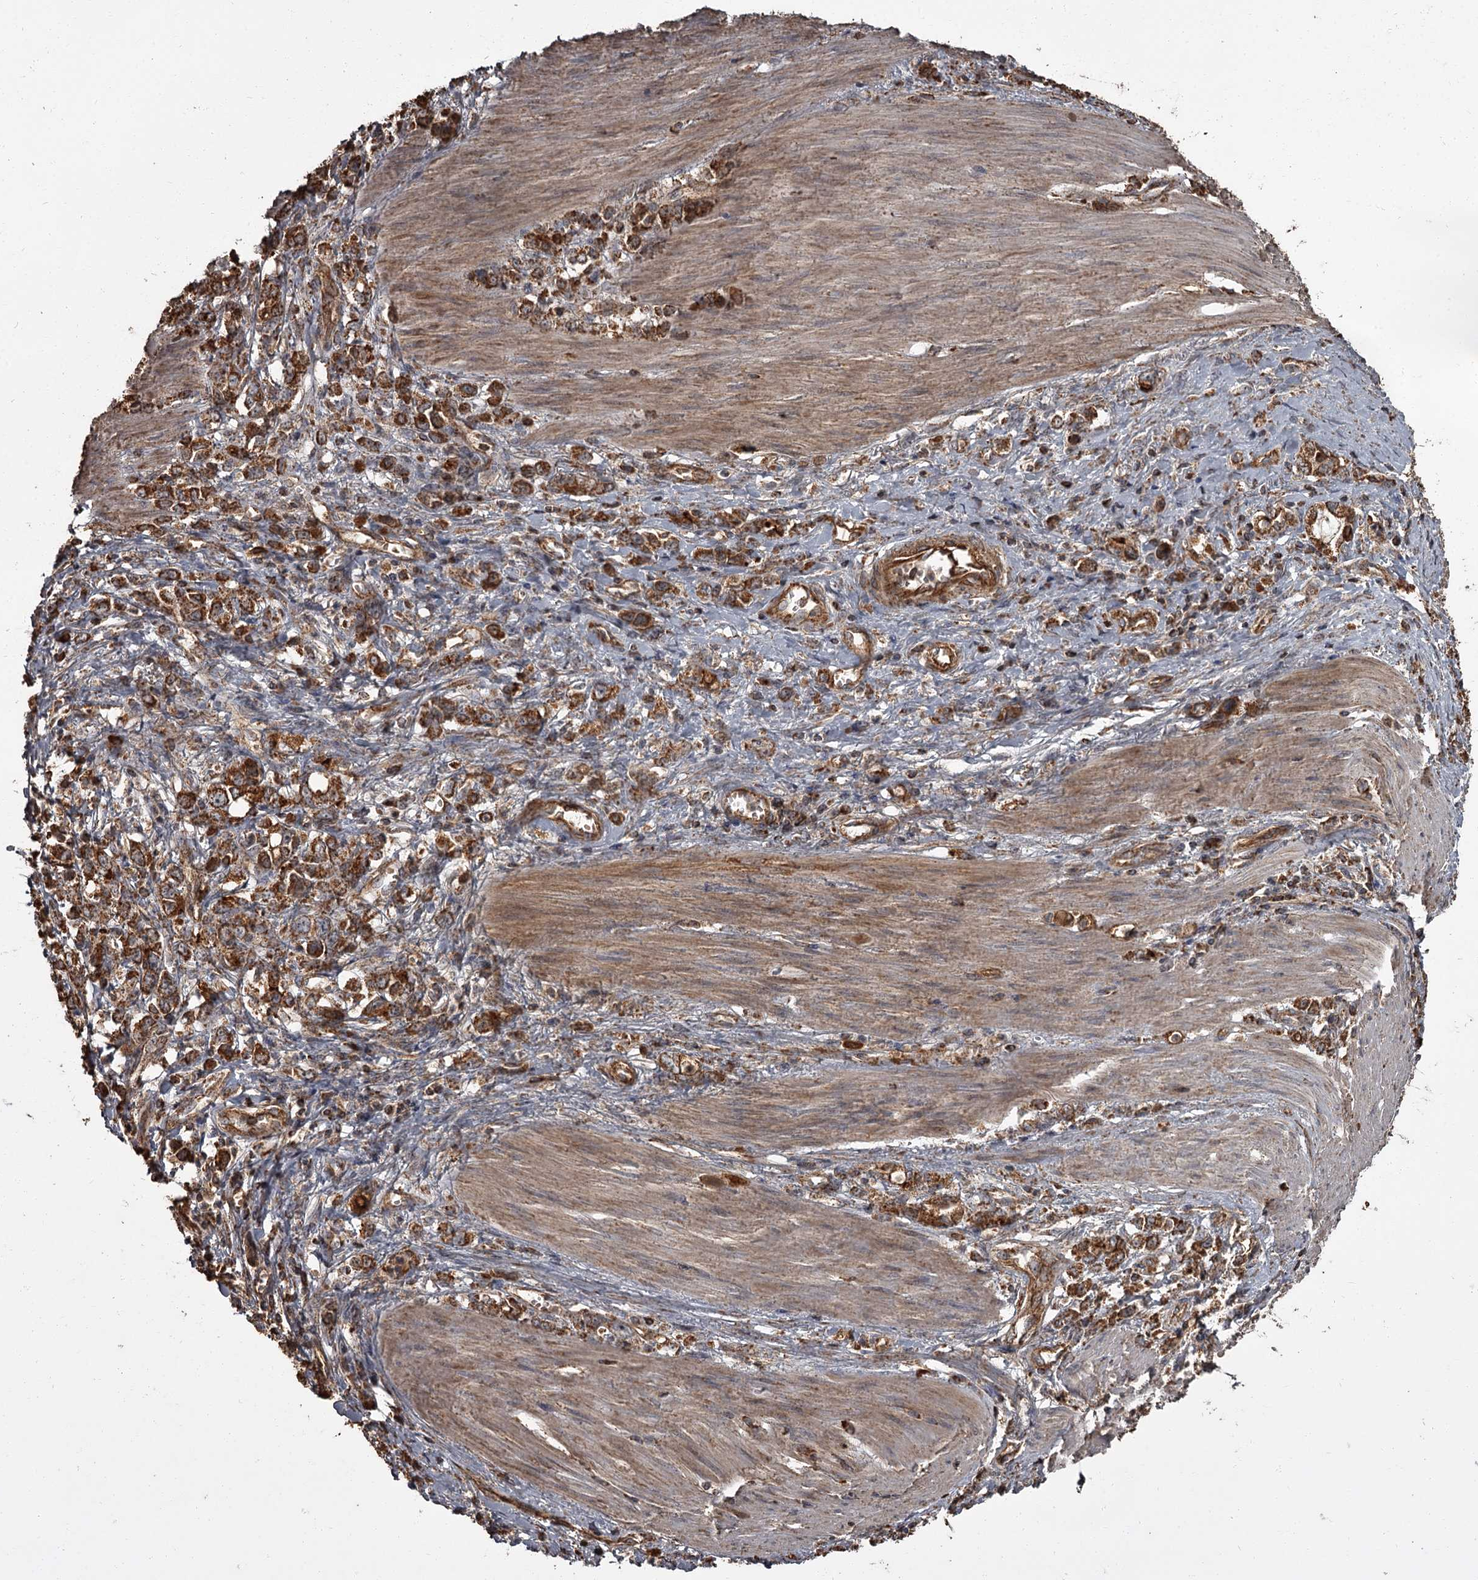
{"staining": {"intensity": "strong", "quantity": ">75%", "location": "cytoplasmic/membranous"}, "tissue": "stomach cancer", "cell_type": "Tumor cells", "image_type": "cancer", "snomed": [{"axis": "morphology", "description": "Adenocarcinoma, NOS"}, {"axis": "topography", "description": "Stomach"}], "caption": "Immunohistochemistry (DAB) staining of adenocarcinoma (stomach) displays strong cytoplasmic/membranous protein expression in about >75% of tumor cells.", "gene": "THAP9", "patient": {"sex": "female", "age": 76}}